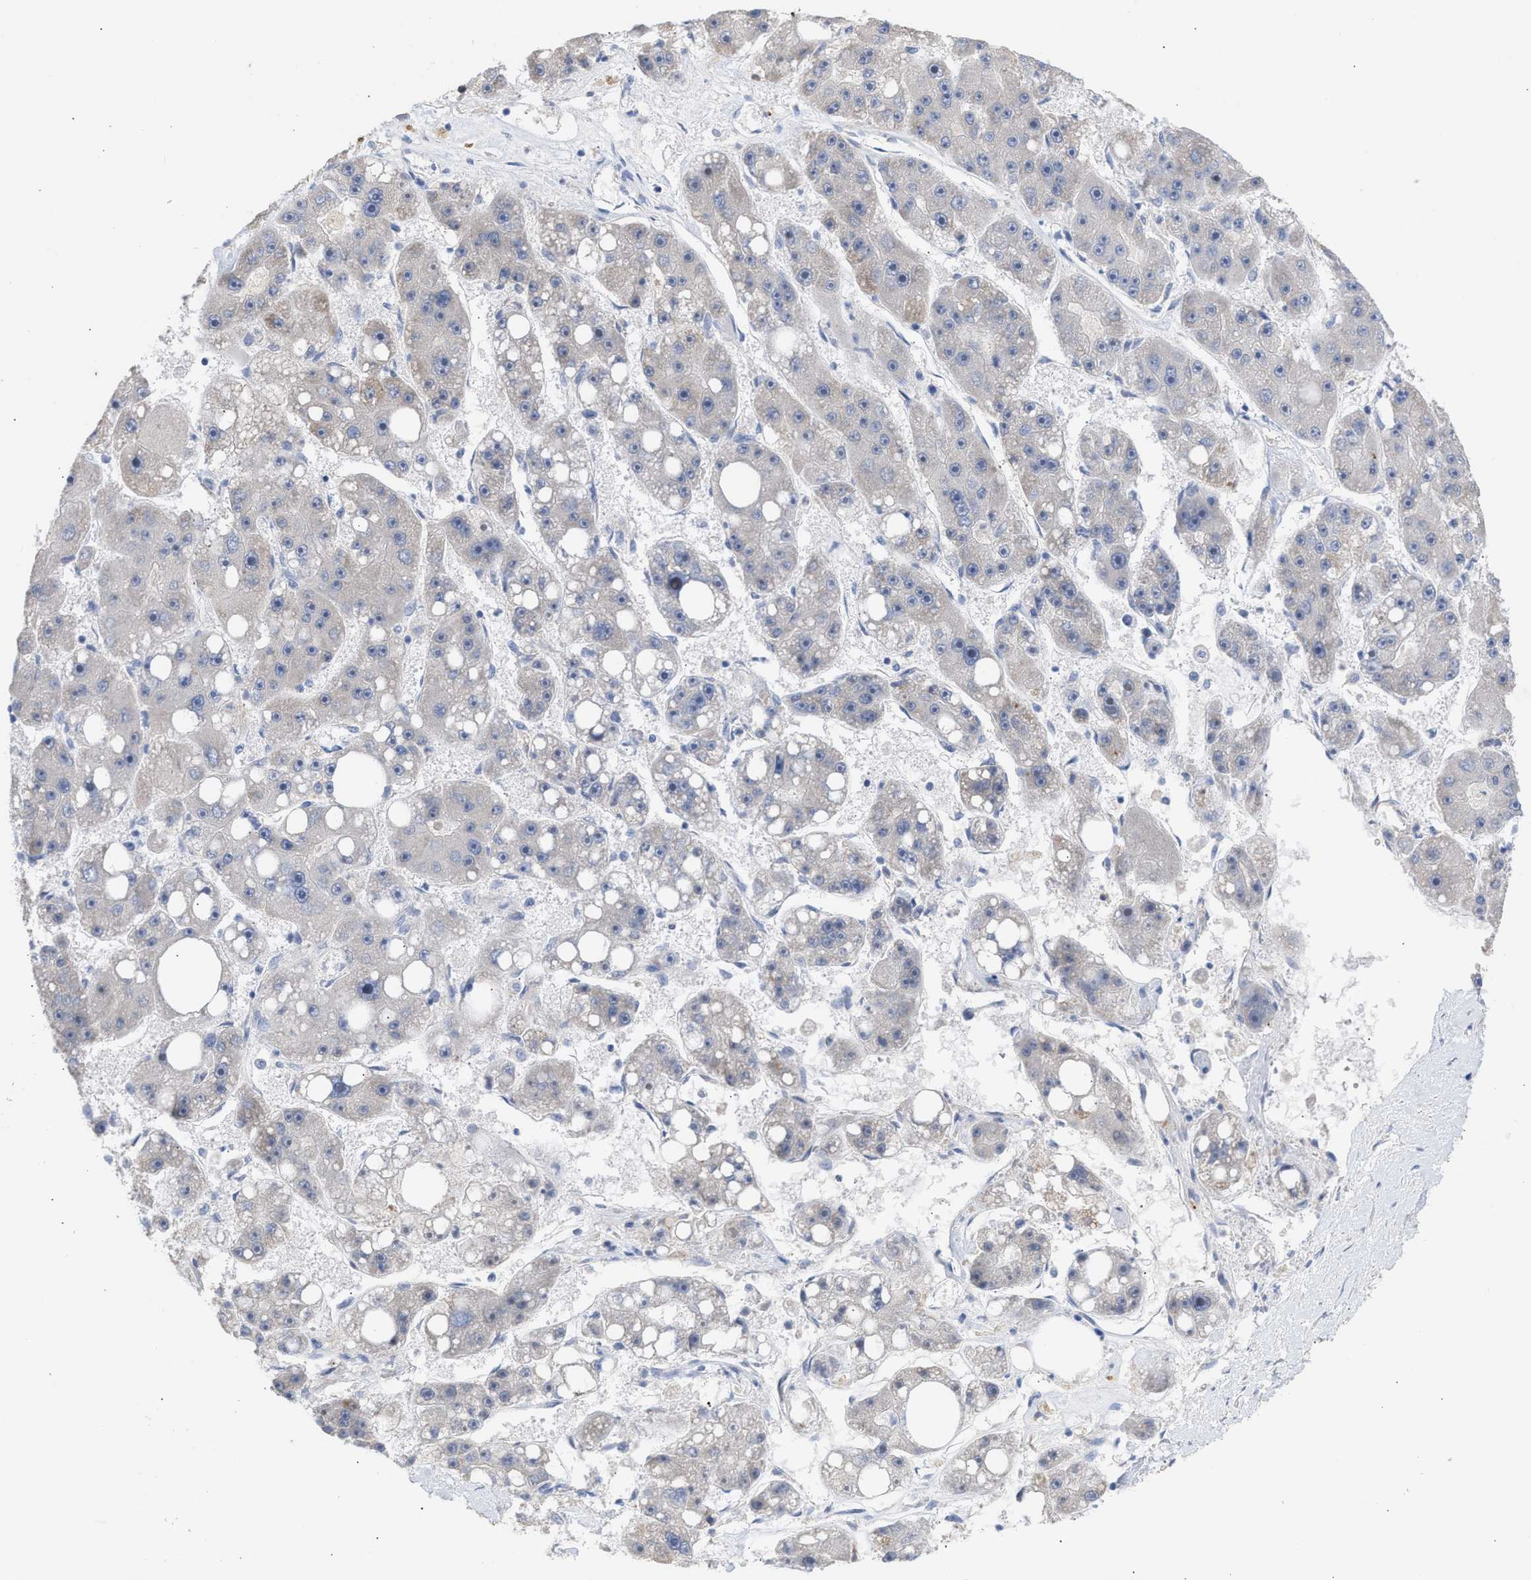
{"staining": {"intensity": "negative", "quantity": "none", "location": "none"}, "tissue": "liver cancer", "cell_type": "Tumor cells", "image_type": "cancer", "snomed": [{"axis": "morphology", "description": "Carcinoma, Hepatocellular, NOS"}, {"axis": "topography", "description": "Liver"}], "caption": "Human liver hepatocellular carcinoma stained for a protein using immunohistochemistry demonstrates no expression in tumor cells.", "gene": "ACOT13", "patient": {"sex": "female", "age": 61}}